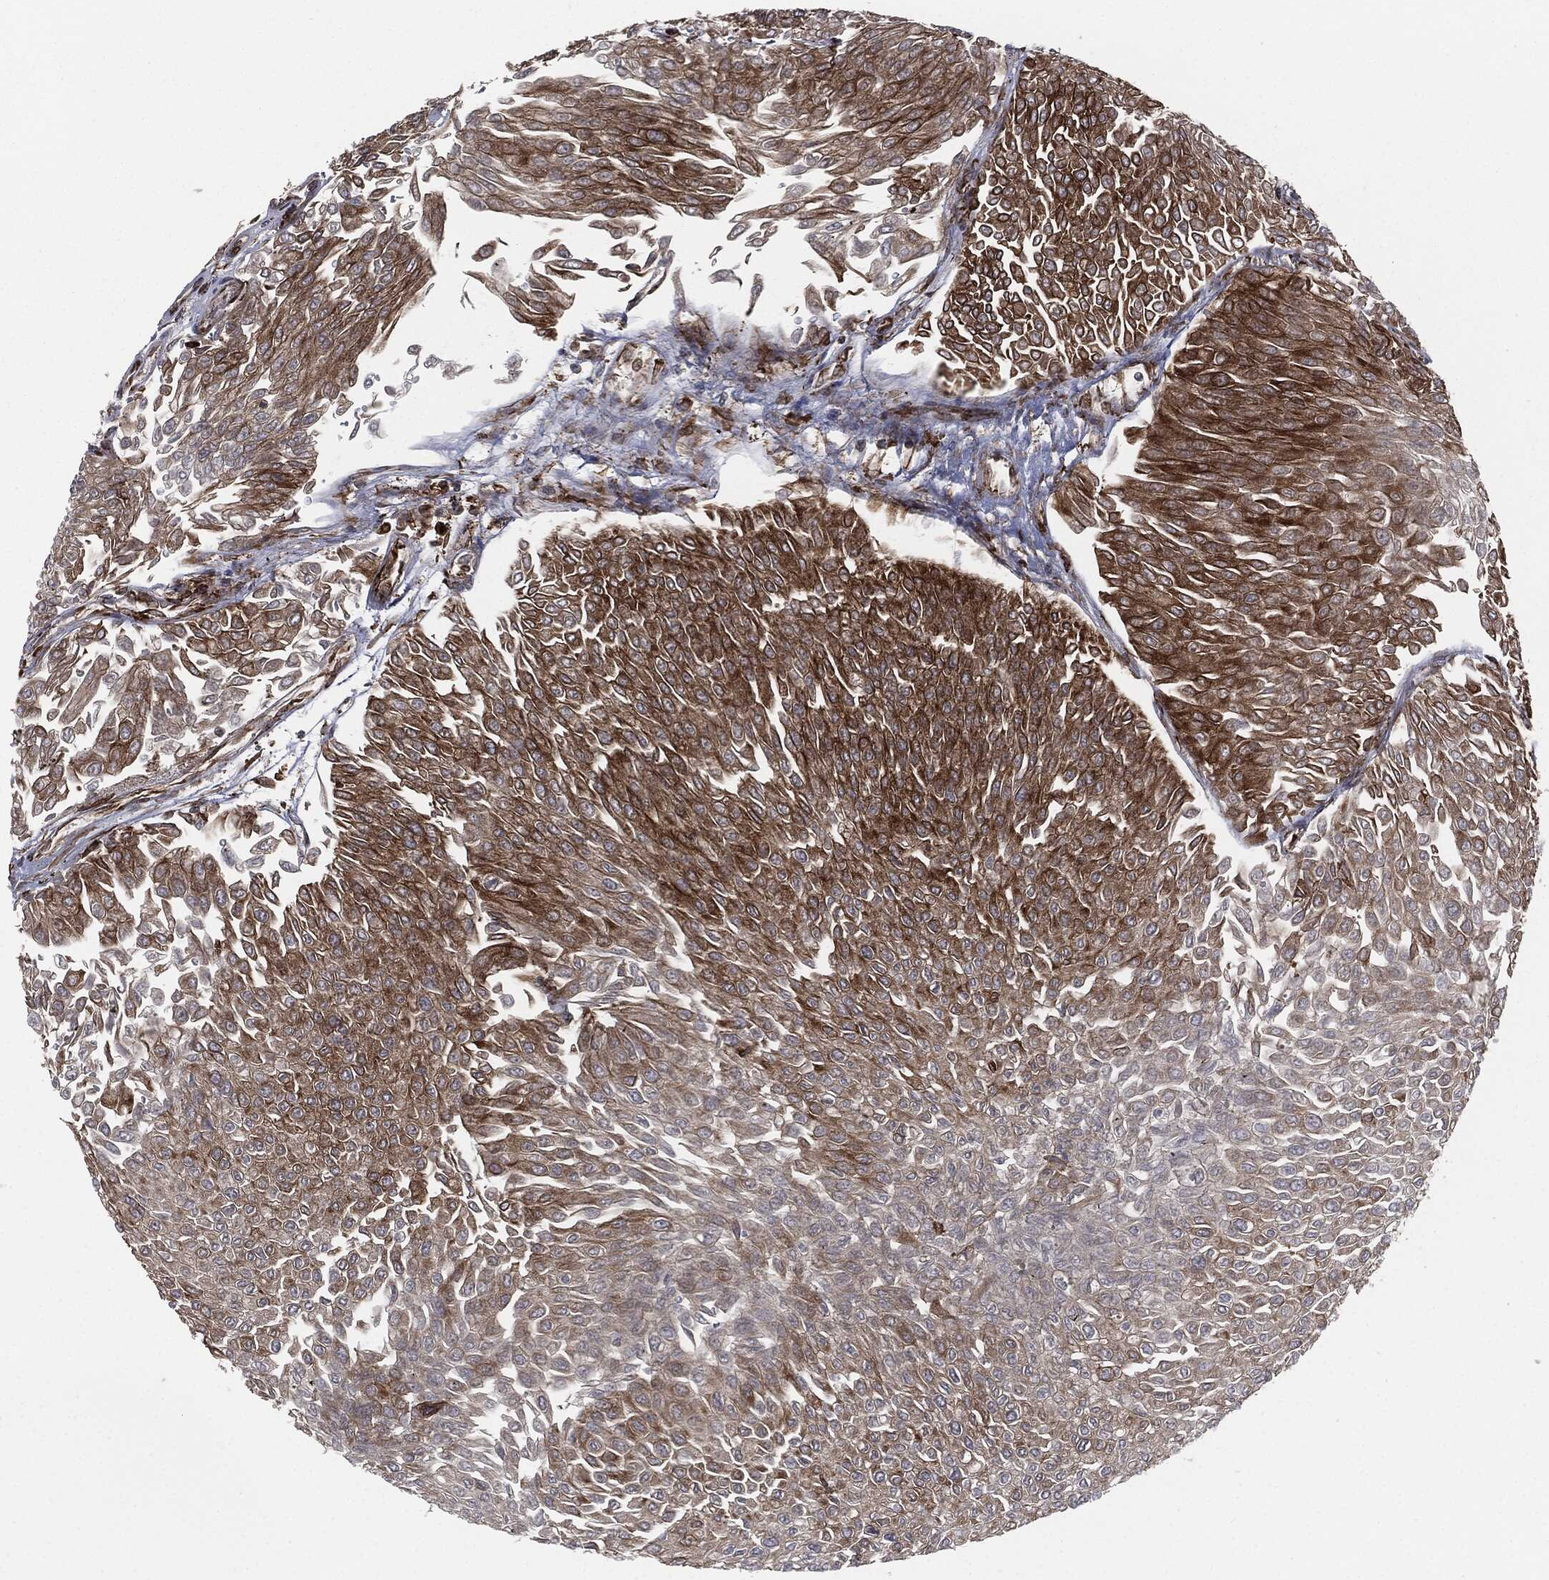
{"staining": {"intensity": "strong", "quantity": "25%-75%", "location": "cytoplasmic/membranous"}, "tissue": "urothelial cancer", "cell_type": "Tumor cells", "image_type": "cancer", "snomed": [{"axis": "morphology", "description": "Urothelial carcinoma, Low grade"}, {"axis": "topography", "description": "Urinary bladder"}], "caption": "This micrograph exhibits IHC staining of human urothelial cancer, with high strong cytoplasmic/membranous staining in approximately 25%-75% of tumor cells.", "gene": "CALR", "patient": {"sex": "male", "age": 67}}